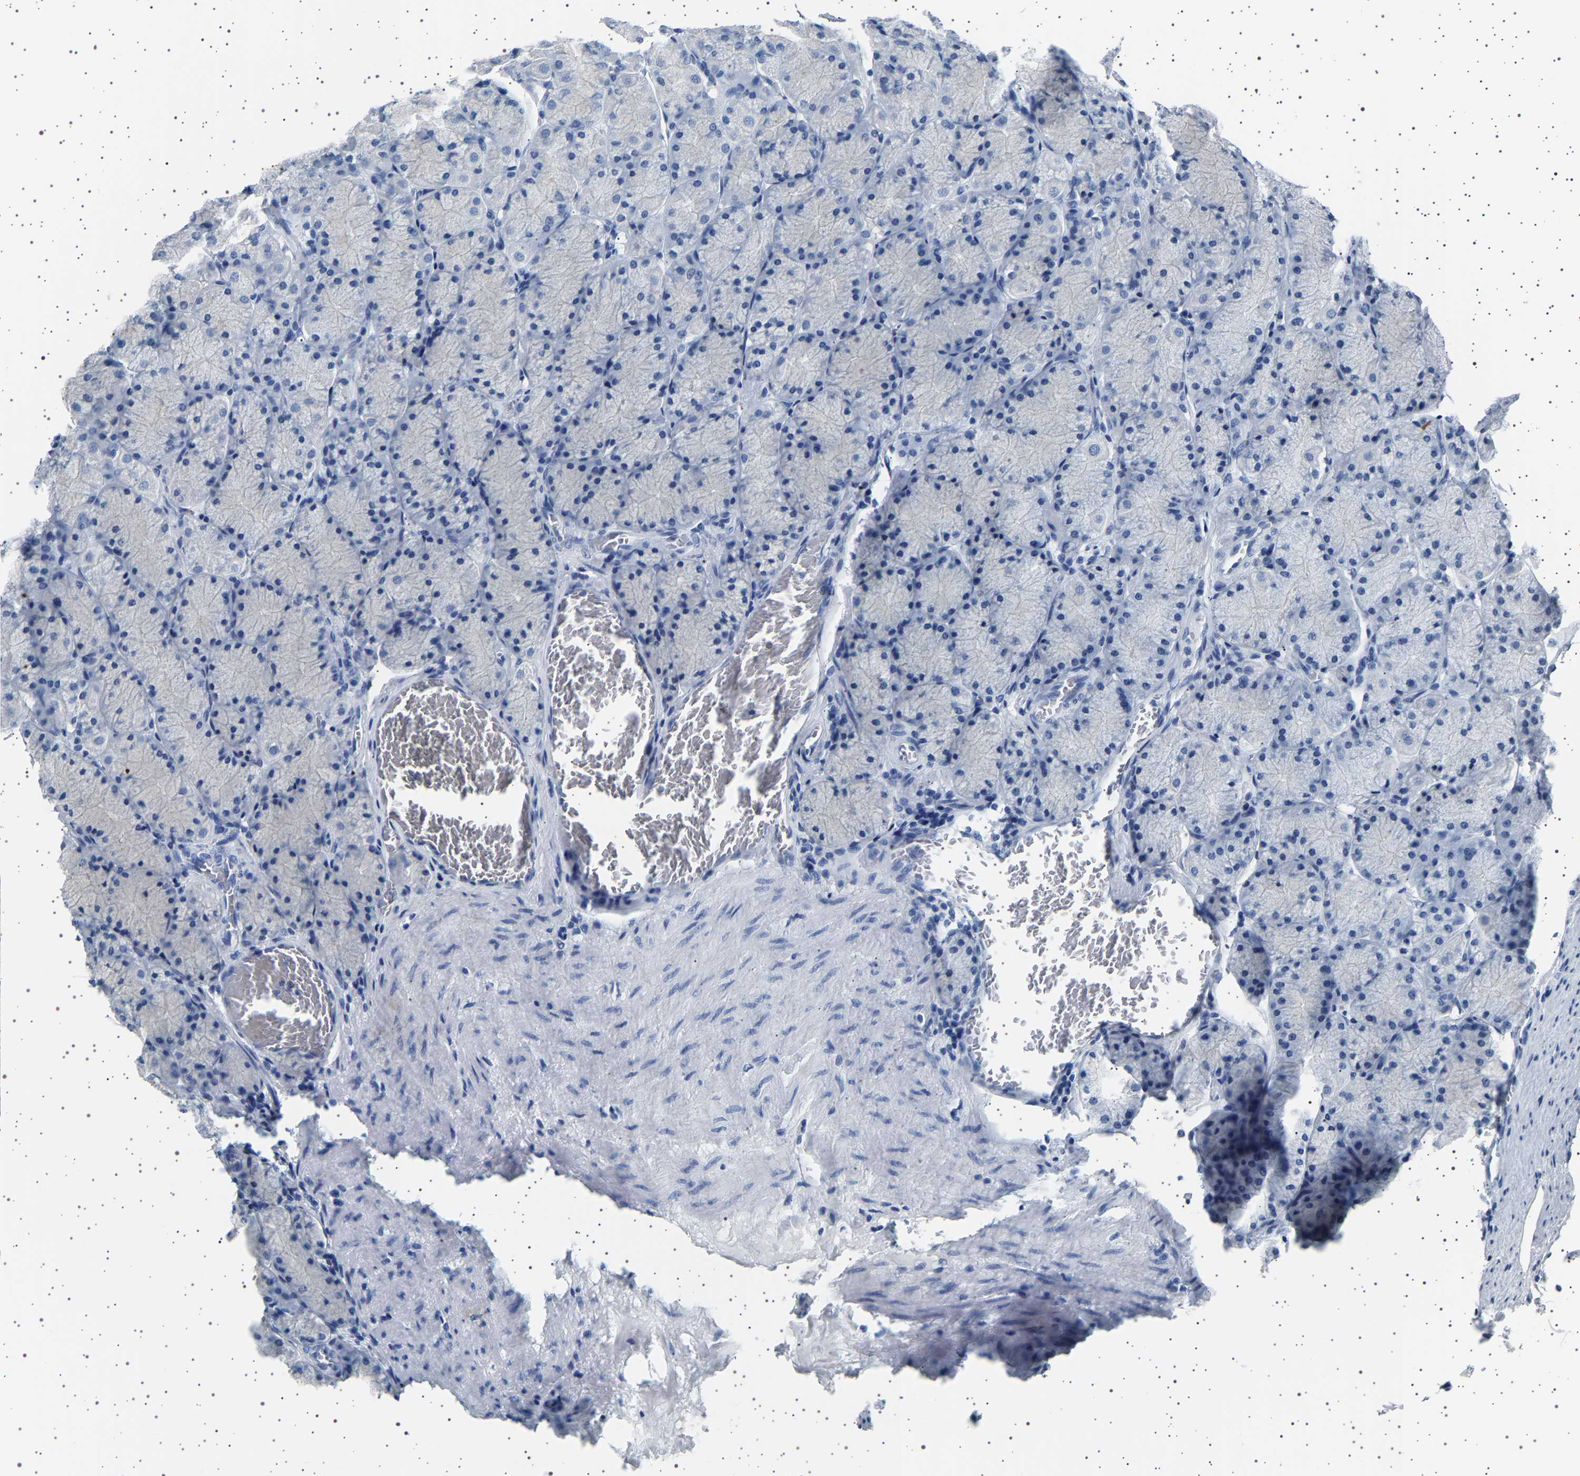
{"staining": {"intensity": "negative", "quantity": "none", "location": "none"}, "tissue": "stomach", "cell_type": "Glandular cells", "image_type": "normal", "snomed": [{"axis": "morphology", "description": "Normal tissue, NOS"}, {"axis": "topography", "description": "Stomach, upper"}], "caption": "Immunohistochemical staining of benign human stomach exhibits no significant expression in glandular cells. The staining was performed using DAB to visualize the protein expression in brown, while the nuclei were stained in blue with hematoxylin (Magnification: 20x).", "gene": "TFF3", "patient": {"sex": "female", "age": 56}}